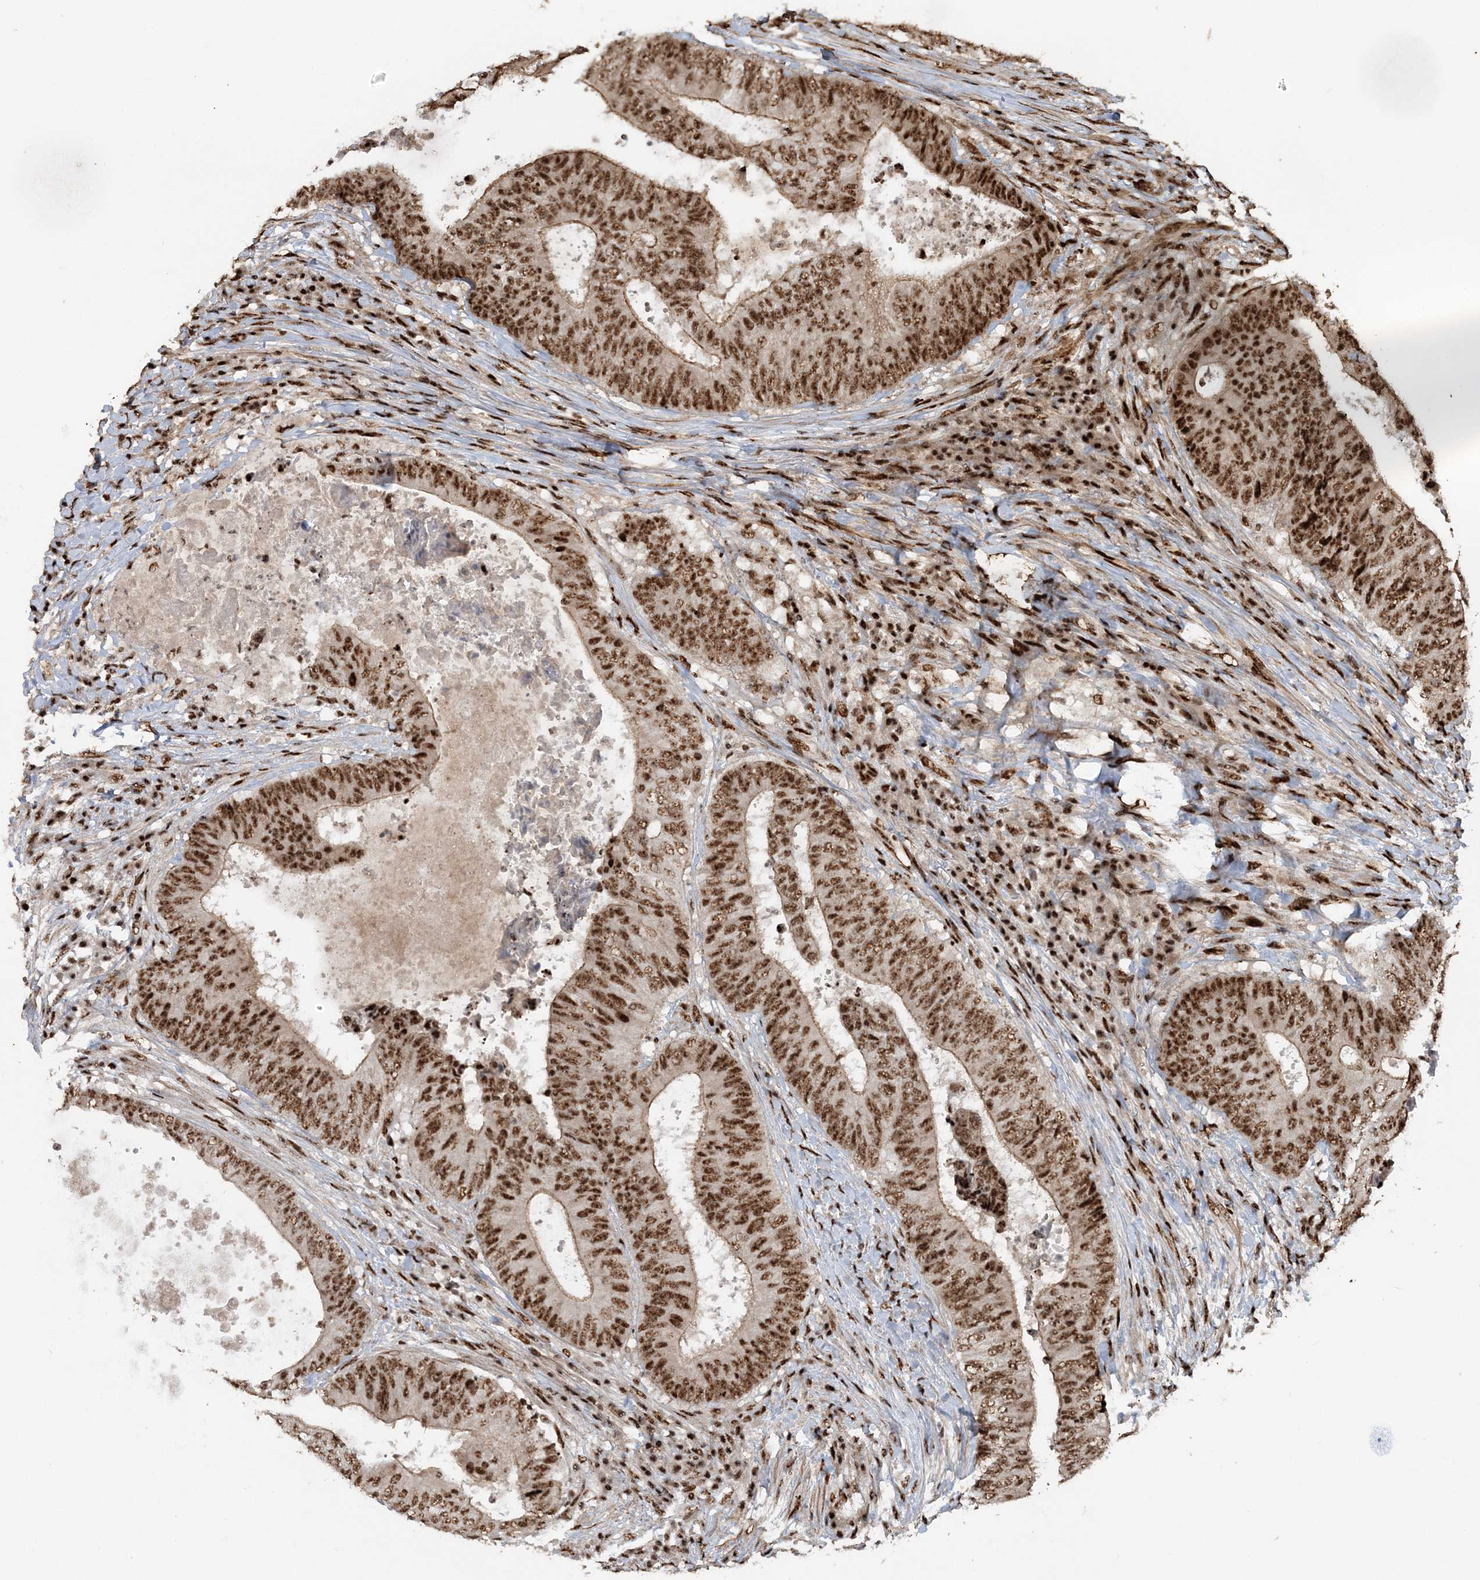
{"staining": {"intensity": "strong", "quantity": ">75%", "location": "nuclear"}, "tissue": "colorectal cancer", "cell_type": "Tumor cells", "image_type": "cancer", "snomed": [{"axis": "morphology", "description": "Adenocarcinoma, NOS"}, {"axis": "topography", "description": "Rectum"}], "caption": "Strong nuclear staining for a protein is identified in about >75% of tumor cells of adenocarcinoma (colorectal) using IHC.", "gene": "EXOSC8", "patient": {"sex": "male", "age": 72}}